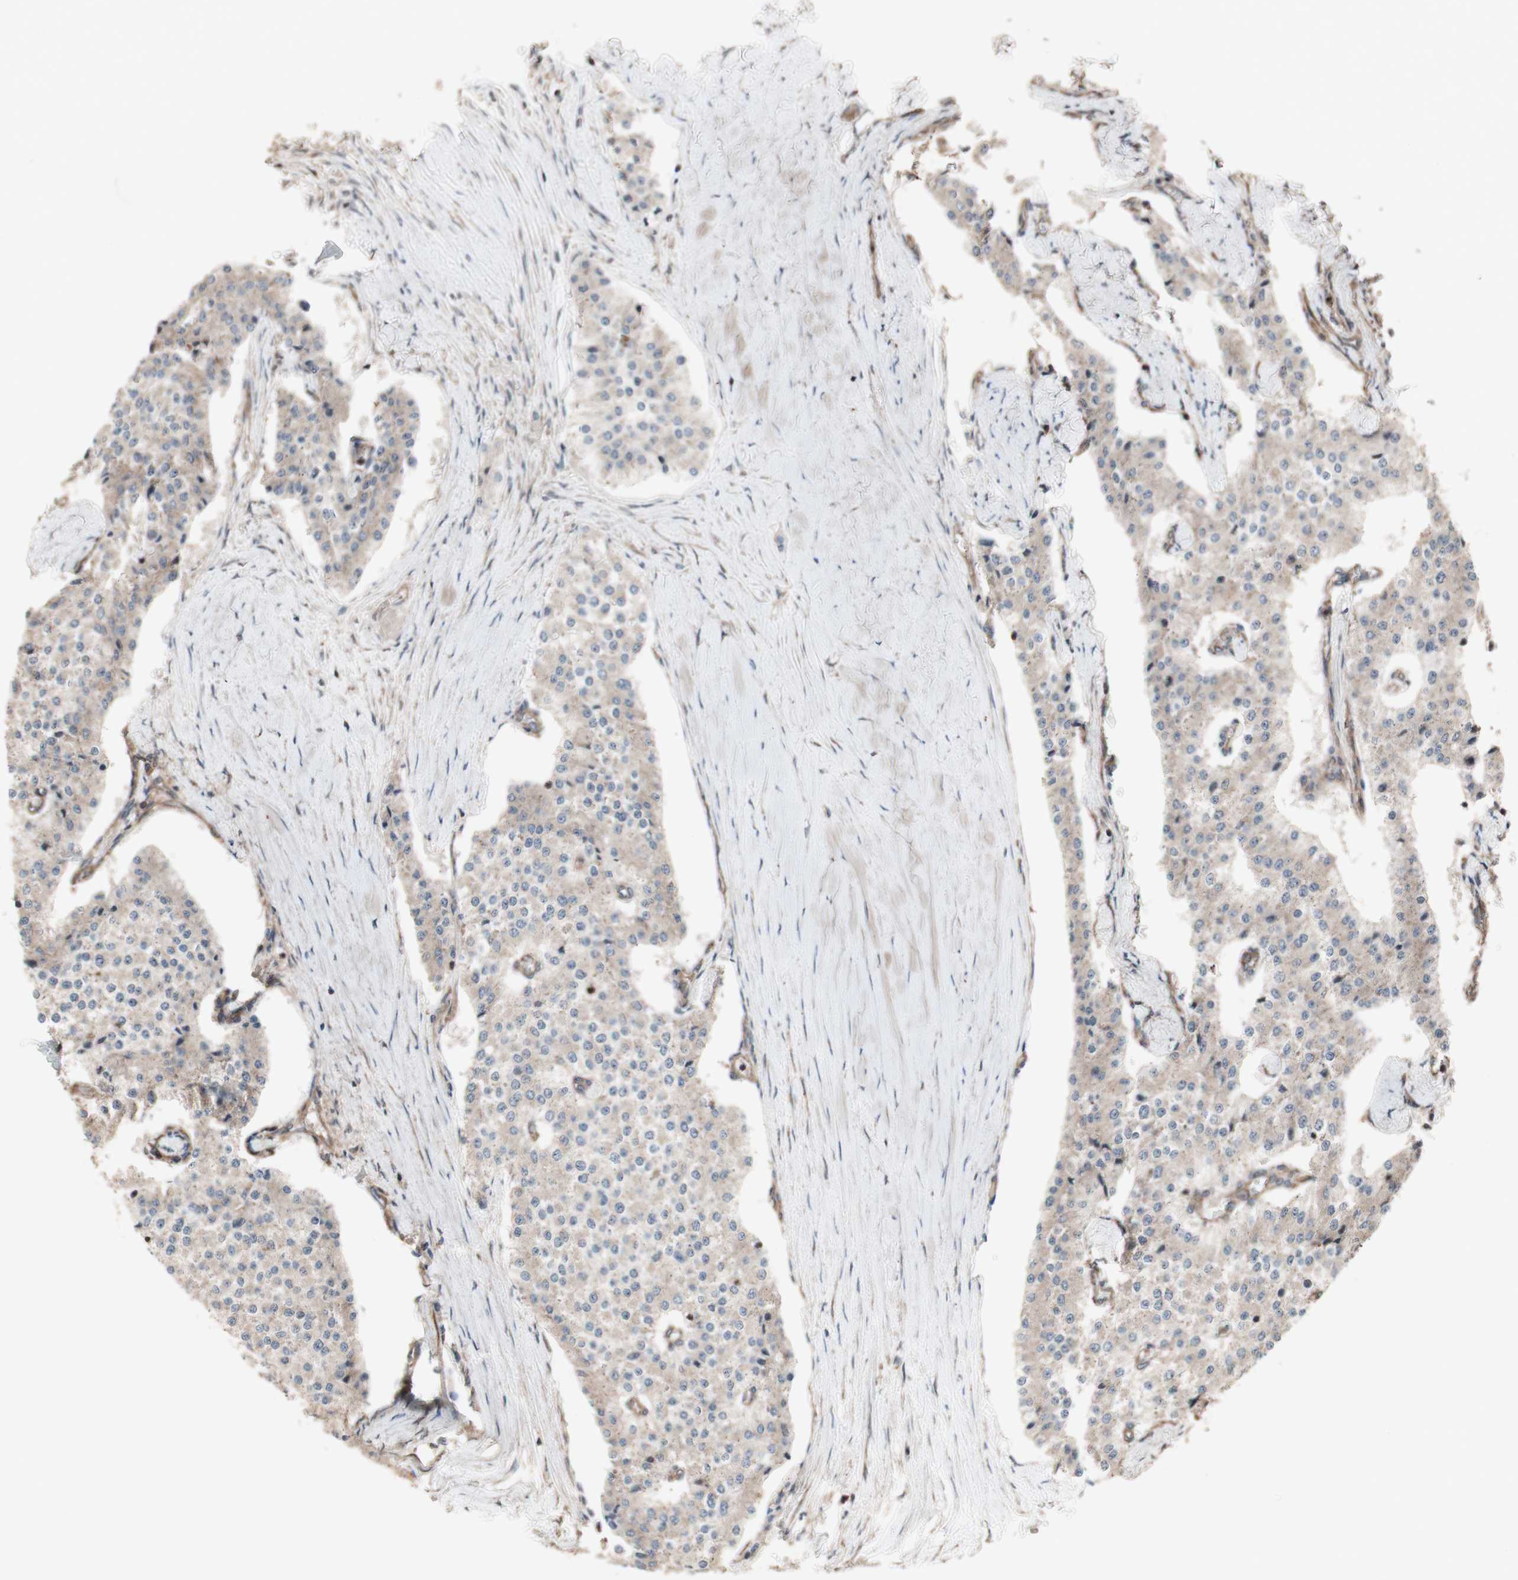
{"staining": {"intensity": "weak", "quantity": ">75%", "location": "cytoplasmic/membranous"}, "tissue": "carcinoid", "cell_type": "Tumor cells", "image_type": "cancer", "snomed": [{"axis": "morphology", "description": "Carcinoid, malignant, NOS"}, {"axis": "topography", "description": "Colon"}], "caption": "A high-resolution photomicrograph shows immunohistochemistry staining of malignant carcinoid, which exhibits weak cytoplasmic/membranous staining in about >75% of tumor cells.", "gene": "COPB1", "patient": {"sex": "female", "age": 52}}